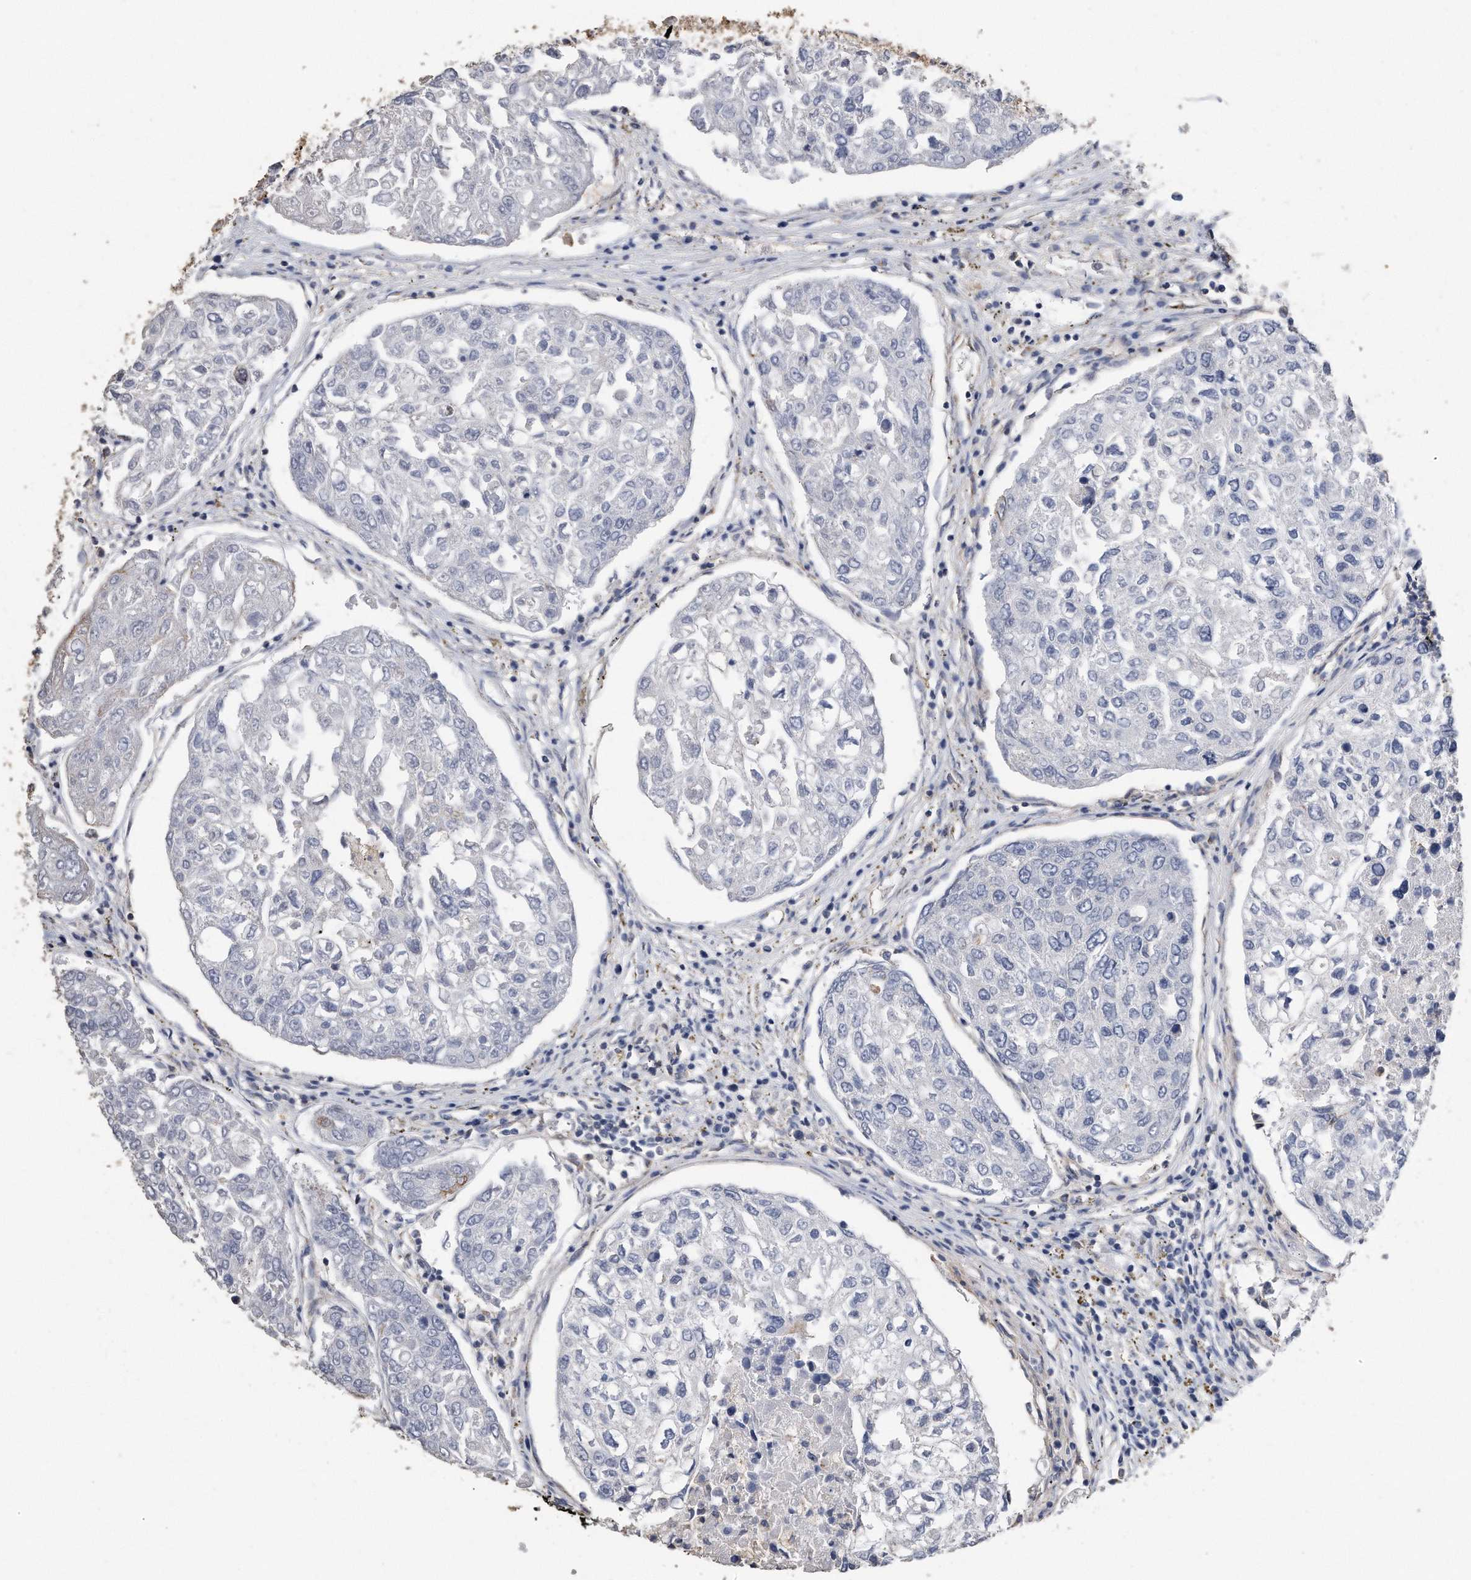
{"staining": {"intensity": "negative", "quantity": "none", "location": "none"}, "tissue": "urothelial cancer", "cell_type": "Tumor cells", "image_type": "cancer", "snomed": [{"axis": "morphology", "description": "Urothelial carcinoma, High grade"}, {"axis": "topography", "description": "Lymph node"}, {"axis": "topography", "description": "Urinary bladder"}], "caption": "Immunohistochemical staining of human urothelial cancer displays no significant expression in tumor cells.", "gene": "CDCP1", "patient": {"sex": "male", "age": 51}}